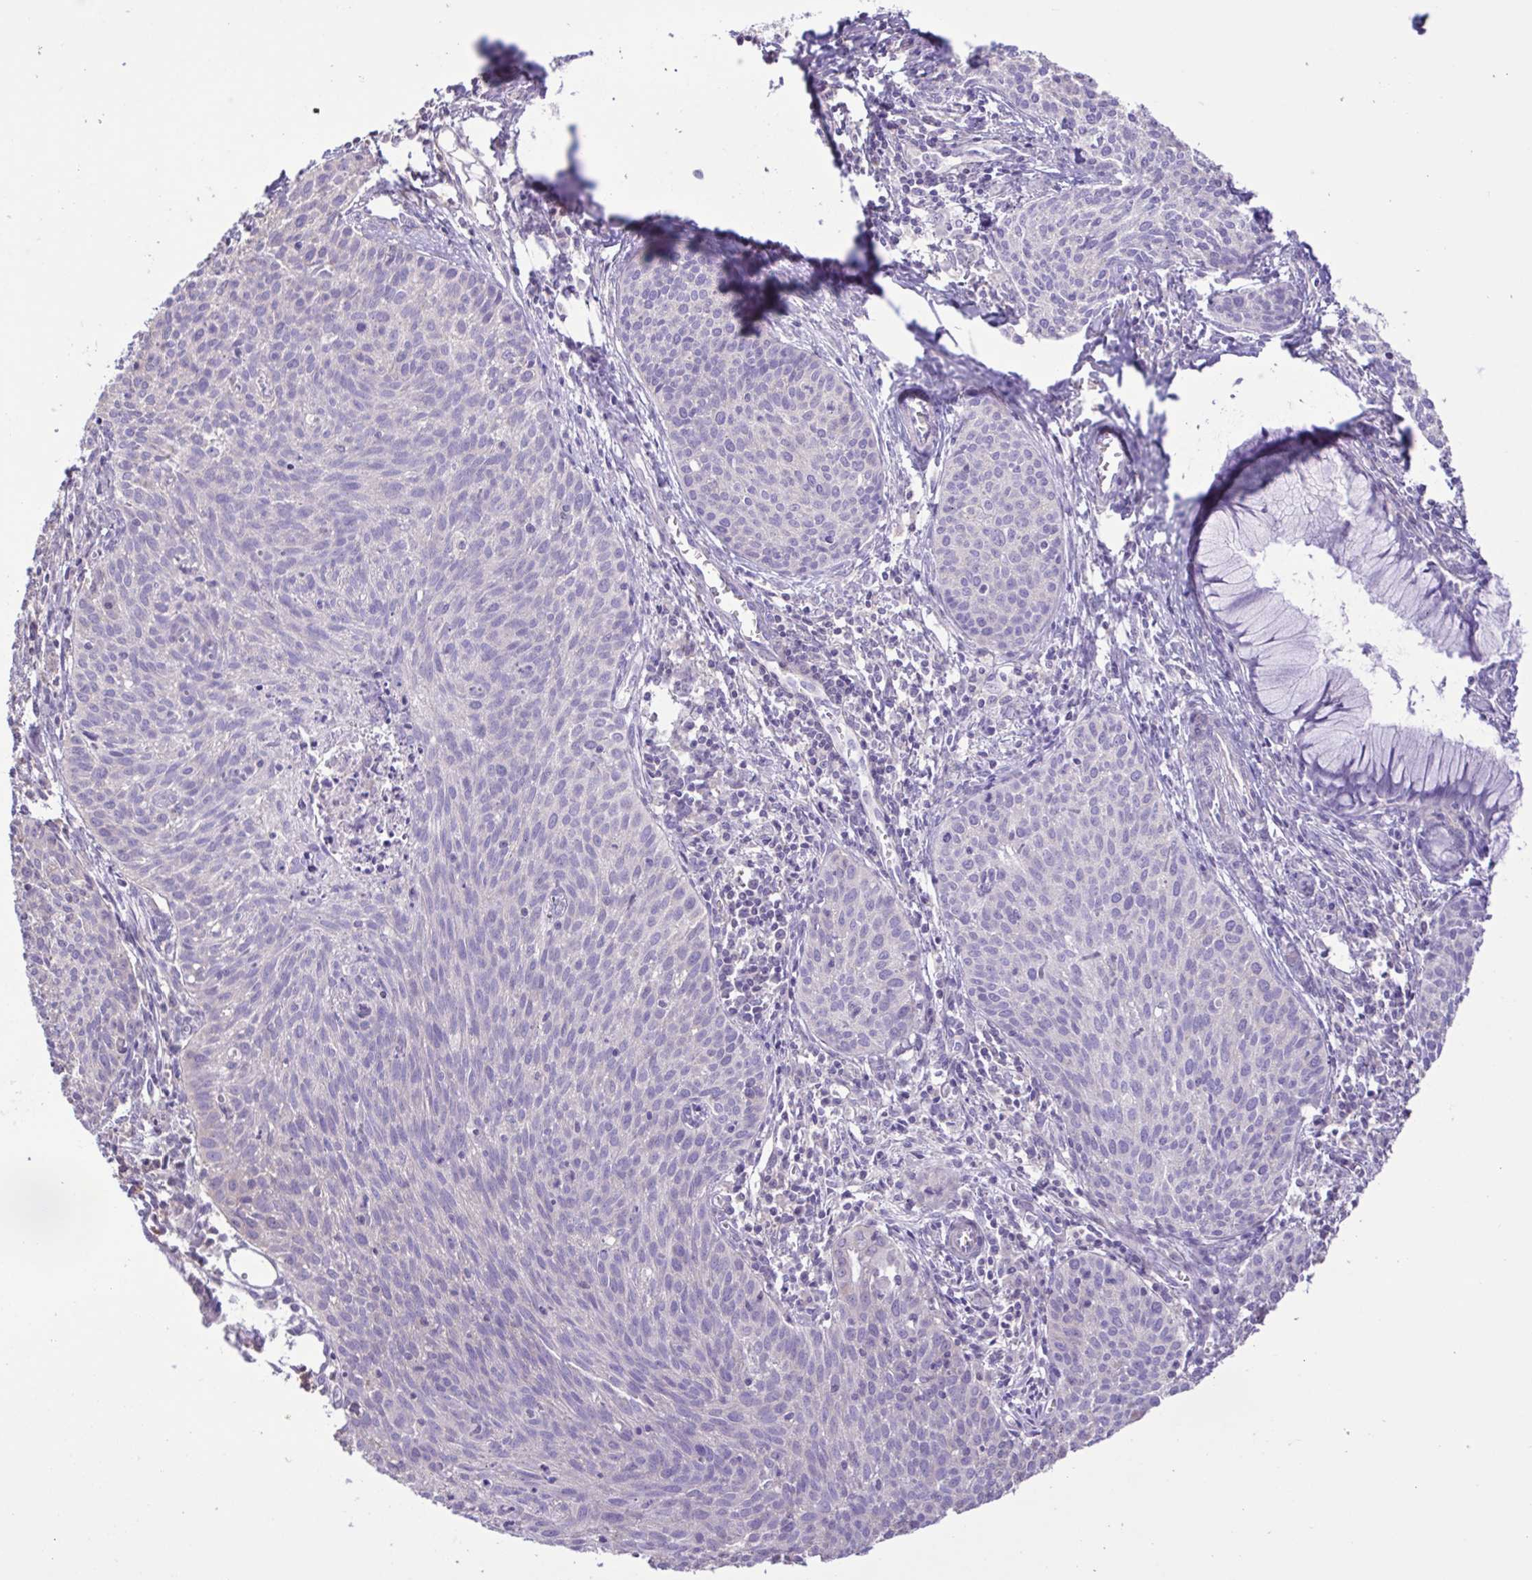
{"staining": {"intensity": "negative", "quantity": "none", "location": "none"}, "tissue": "cervical cancer", "cell_type": "Tumor cells", "image_type": "cancer", "snomed": [{"axis": "morphology", "description": "Squamous cell carcinoma, NOS"}, {"axis": "topography", "description": "Cervix"}], "caption": "There is no significant positivity in tumor cells of cervical cancer (squamous cell carcinoma).", "gene": "CYP17A1", "patient": {"sex": "female", "age": 38}}